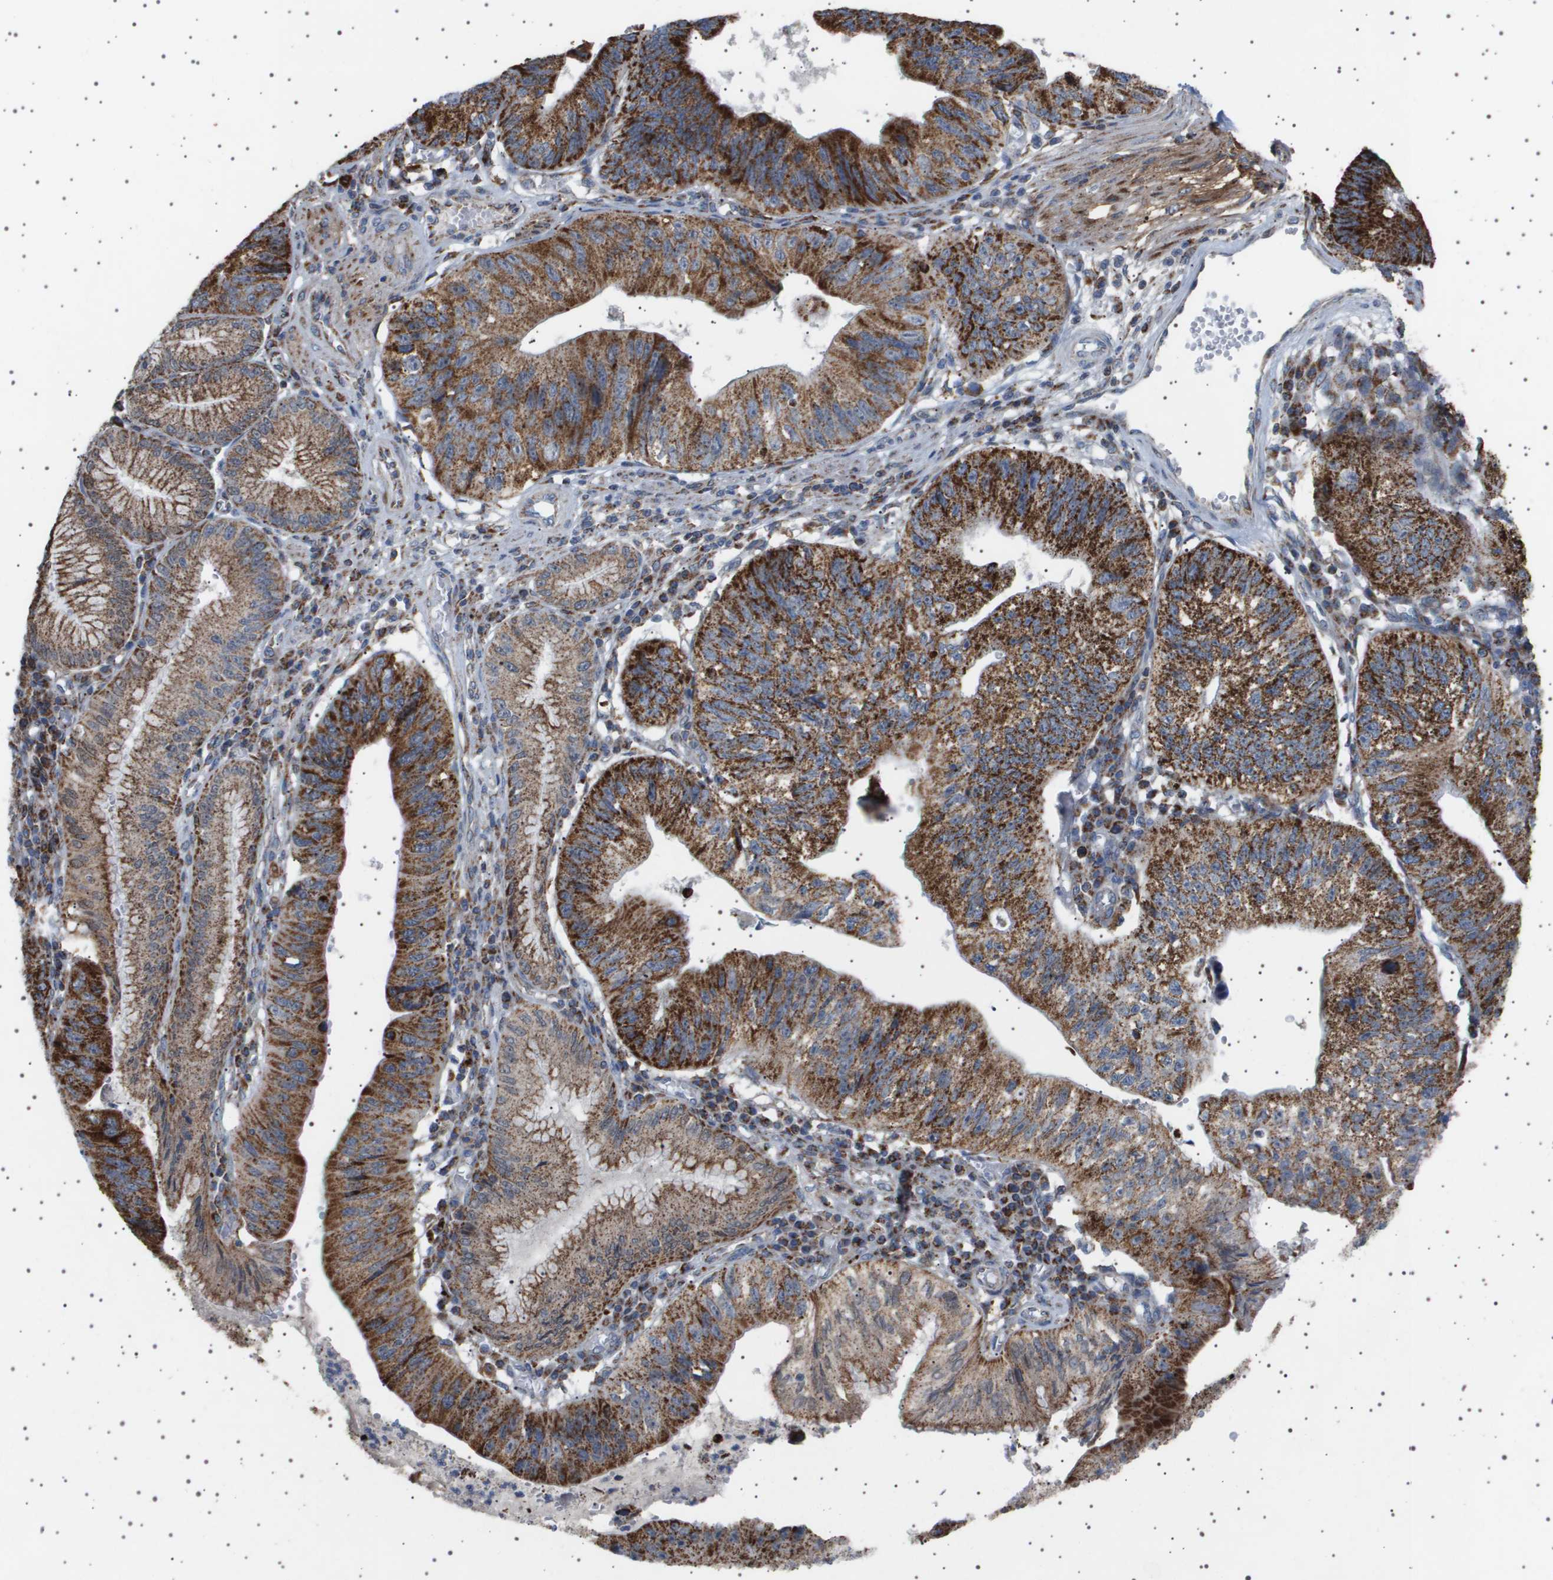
{"staining": {"intensity": "strong", "quantity": ">75%", "location": "cytoplasmic/membranous"}, "tissue": "stomach cancer", "cell_type": "Tumor cells", "image_type": "cancer", "snomed": [{"axis": "morphology", "description": "Adenocarcinoma, NOS"}, {"axis": "topography", "description": "Stomach"}], "caption": "A micrograph showing strong cytoplasmic/membranous expression in about >75% of tumor cells in stomach adenocarcinoma, as visualized by brown immunohistochemical staining.", "gene": "UBXN8", "patient": {"sex": "male", "age": 59}}